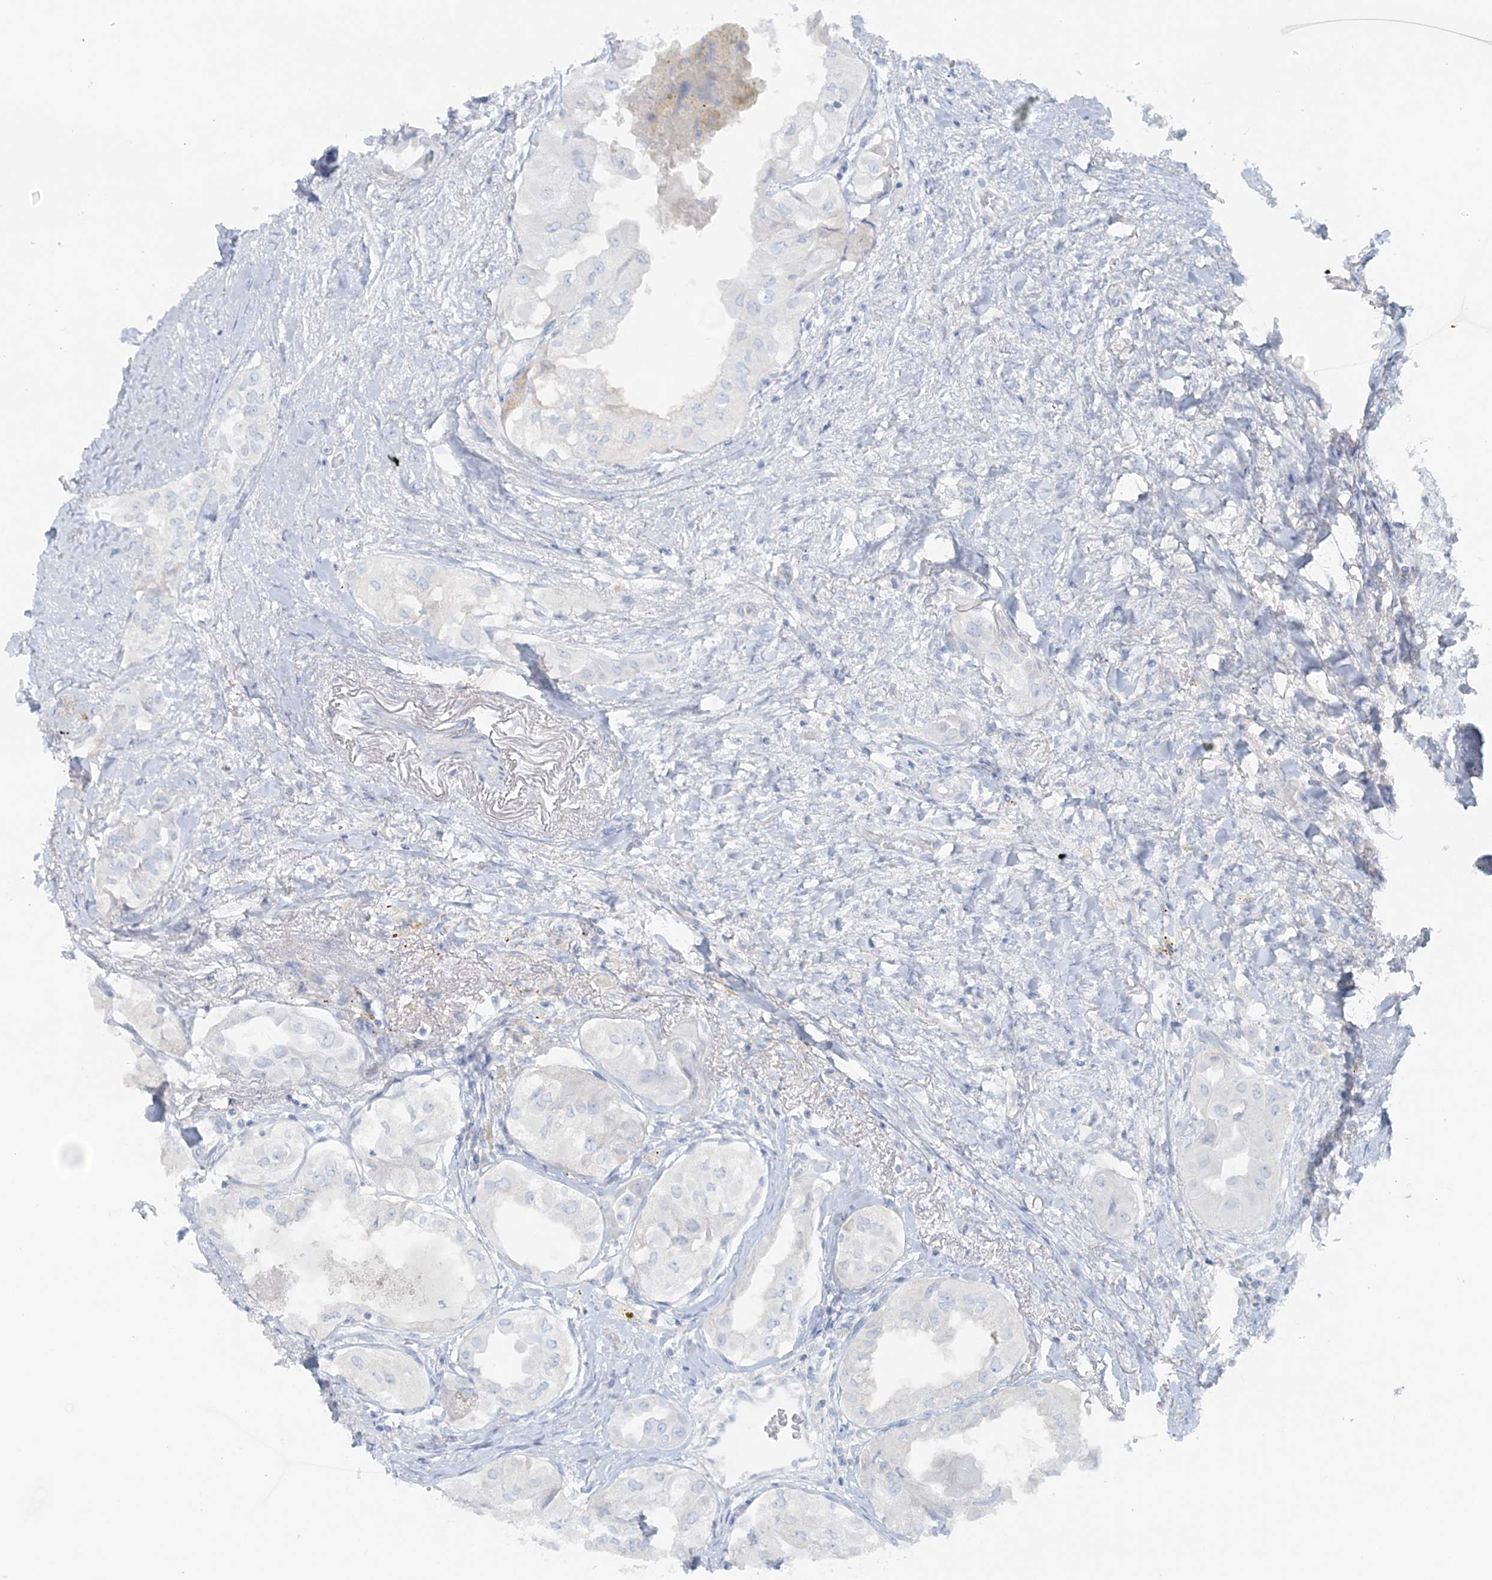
{"staining": {"intensity": "negative", "quantity": "none", "location": "none"}, "tissue": "thyroid cancer", "cell_type": "Tumor cells", "image_type": "cancer", "snomed": [{"axis": "morphology", "description": "Papillary adenocarcinoma, NOS"}, {"axis": "topography", "description": "Thyroid gland"}], "caption": "Thyroid cancer was stained to show a protein in brown. There is no significant positivity in tumor cells.", "gene": "ATP11A", "patient": {"sex": "female", "age": 59}}